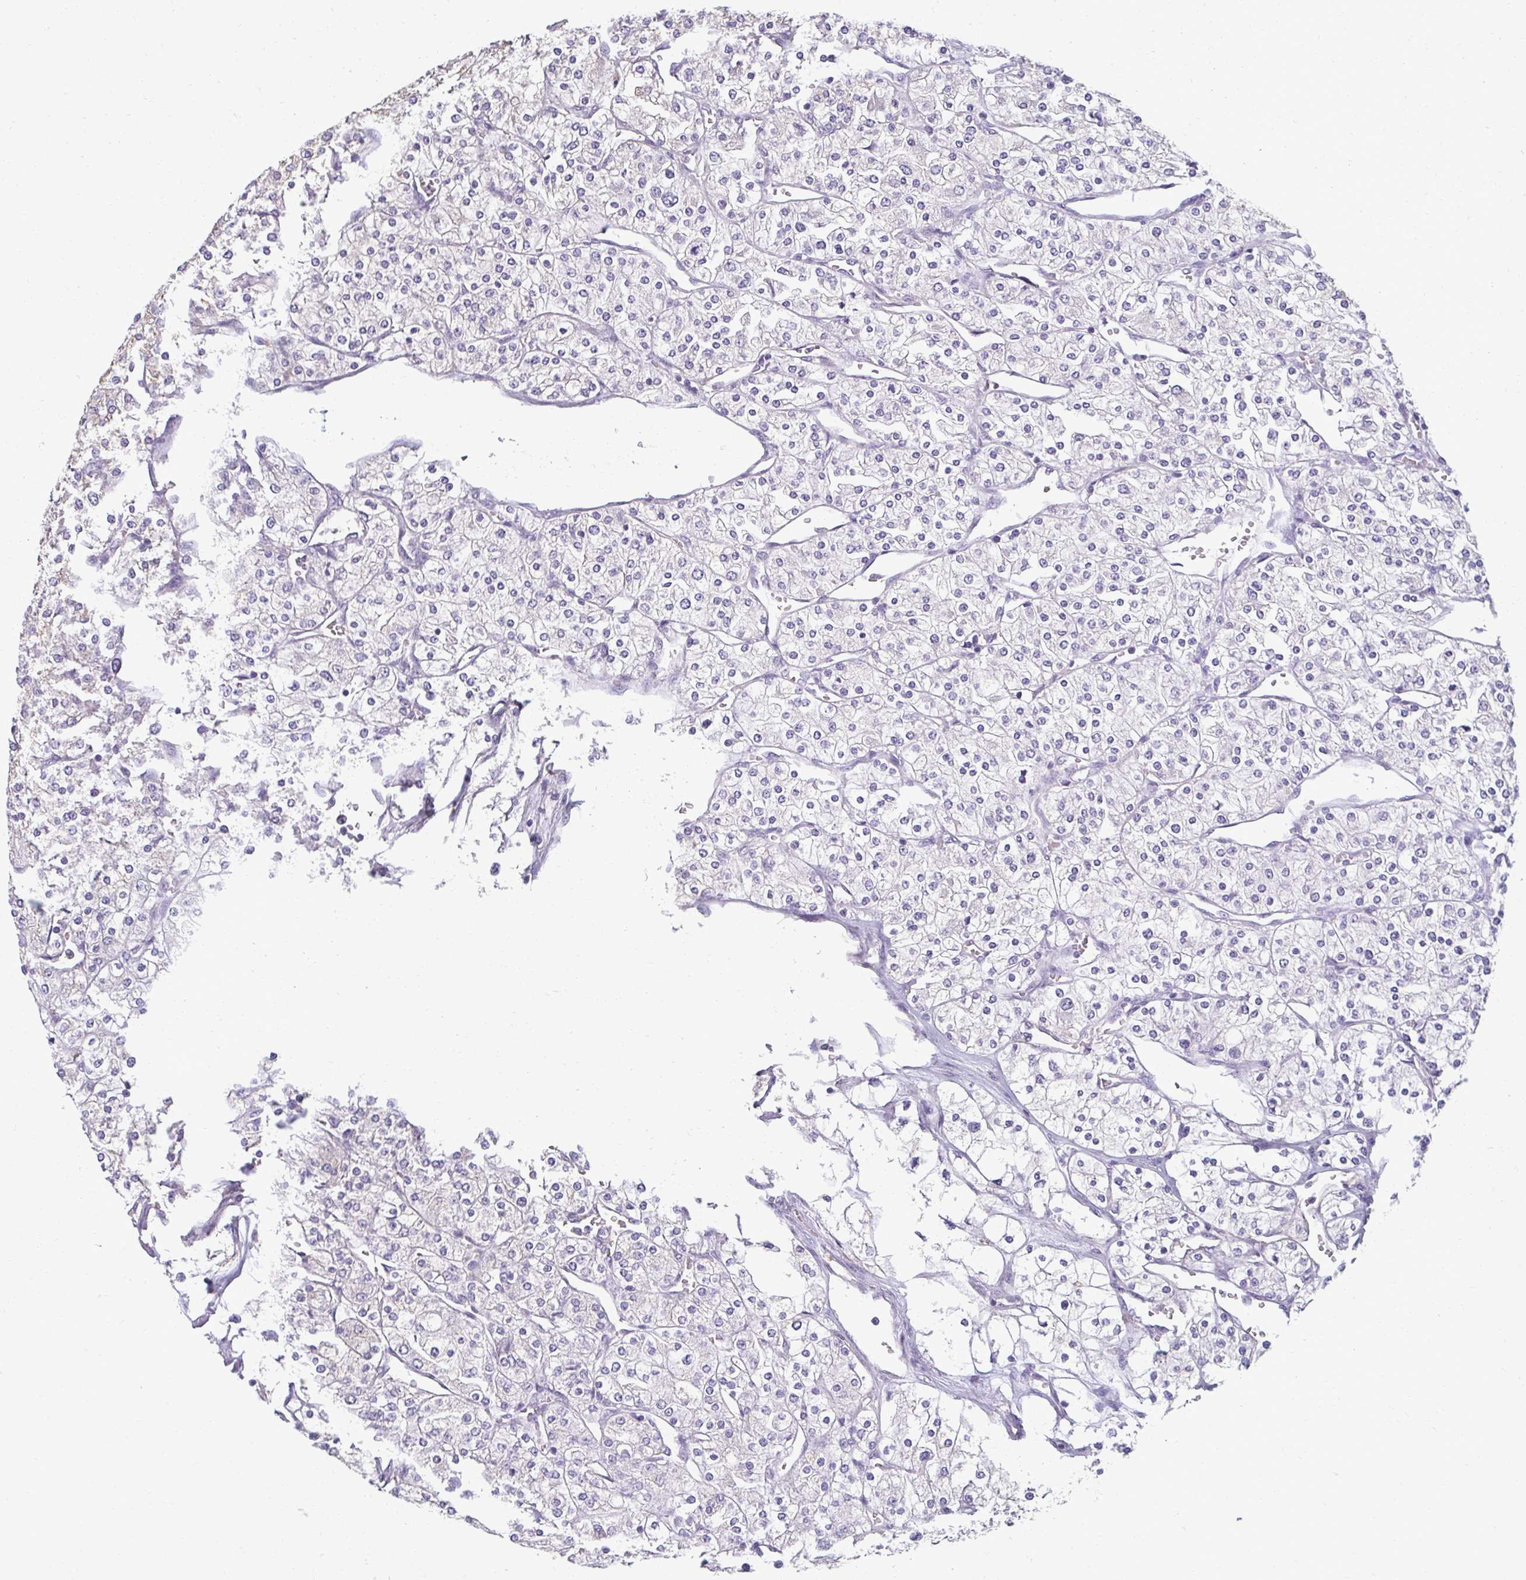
{"staining": {"intensity": "negative", "quantity": "none", "location": "none"}, "tissue": "renal cancer", "cell_type": "Tumor cells", "image_type": "cancer", "snomed": [{"axis": "morphology", "description": "Adenocarcinoma, NOS"}, {"axis": "topography", "description": "Kidney"}], "caption": "Adenocarcinoma (renal) was stained to show a protein in brown. There is no significant expression in tumor cells.", "gene": "PDE2A", "patient": {"sex": "male", "age": 80}}